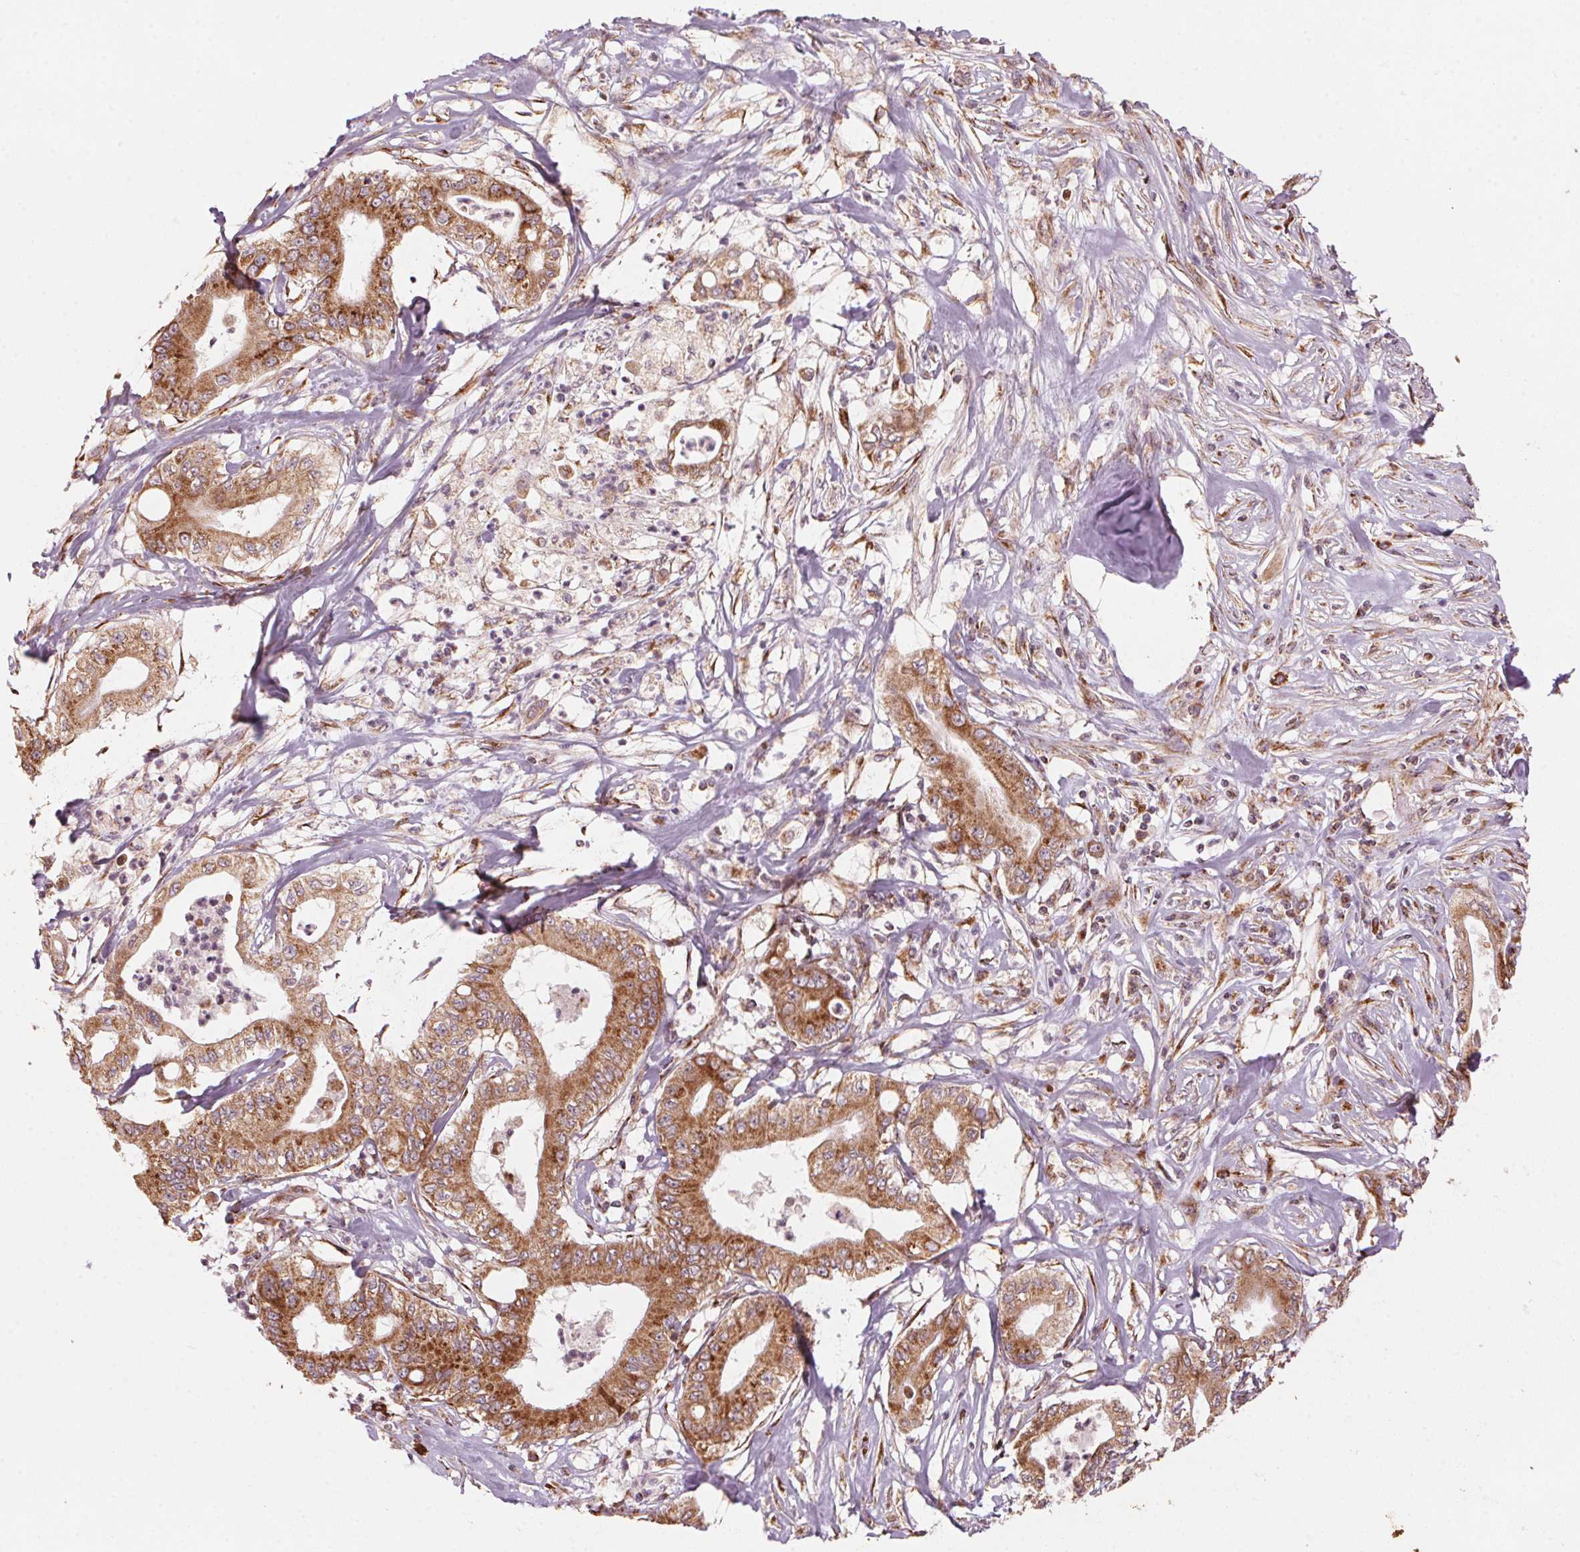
{"staining": {"intensity": "strong", "quantity": ">75%", "location": "cytoplasmic/membranous"}, "tissue": "pancreatic cancer", "cell_type": "Tumor cells", "image_type": "cancer", "snomed": [{"axis": "morphology", "description": "Adenocarcinoma, NOS"}, {"axis": "topography", "description": "Pancreas"}], "caption": "IHC of pancreatic cancer (adenocarcinoma) shows high levels of strong cytoplasmic/membranous expression in about >75% of tumor cells.", "gene": "TOMM70", "patient": {"sex": "male", "age": 71}}